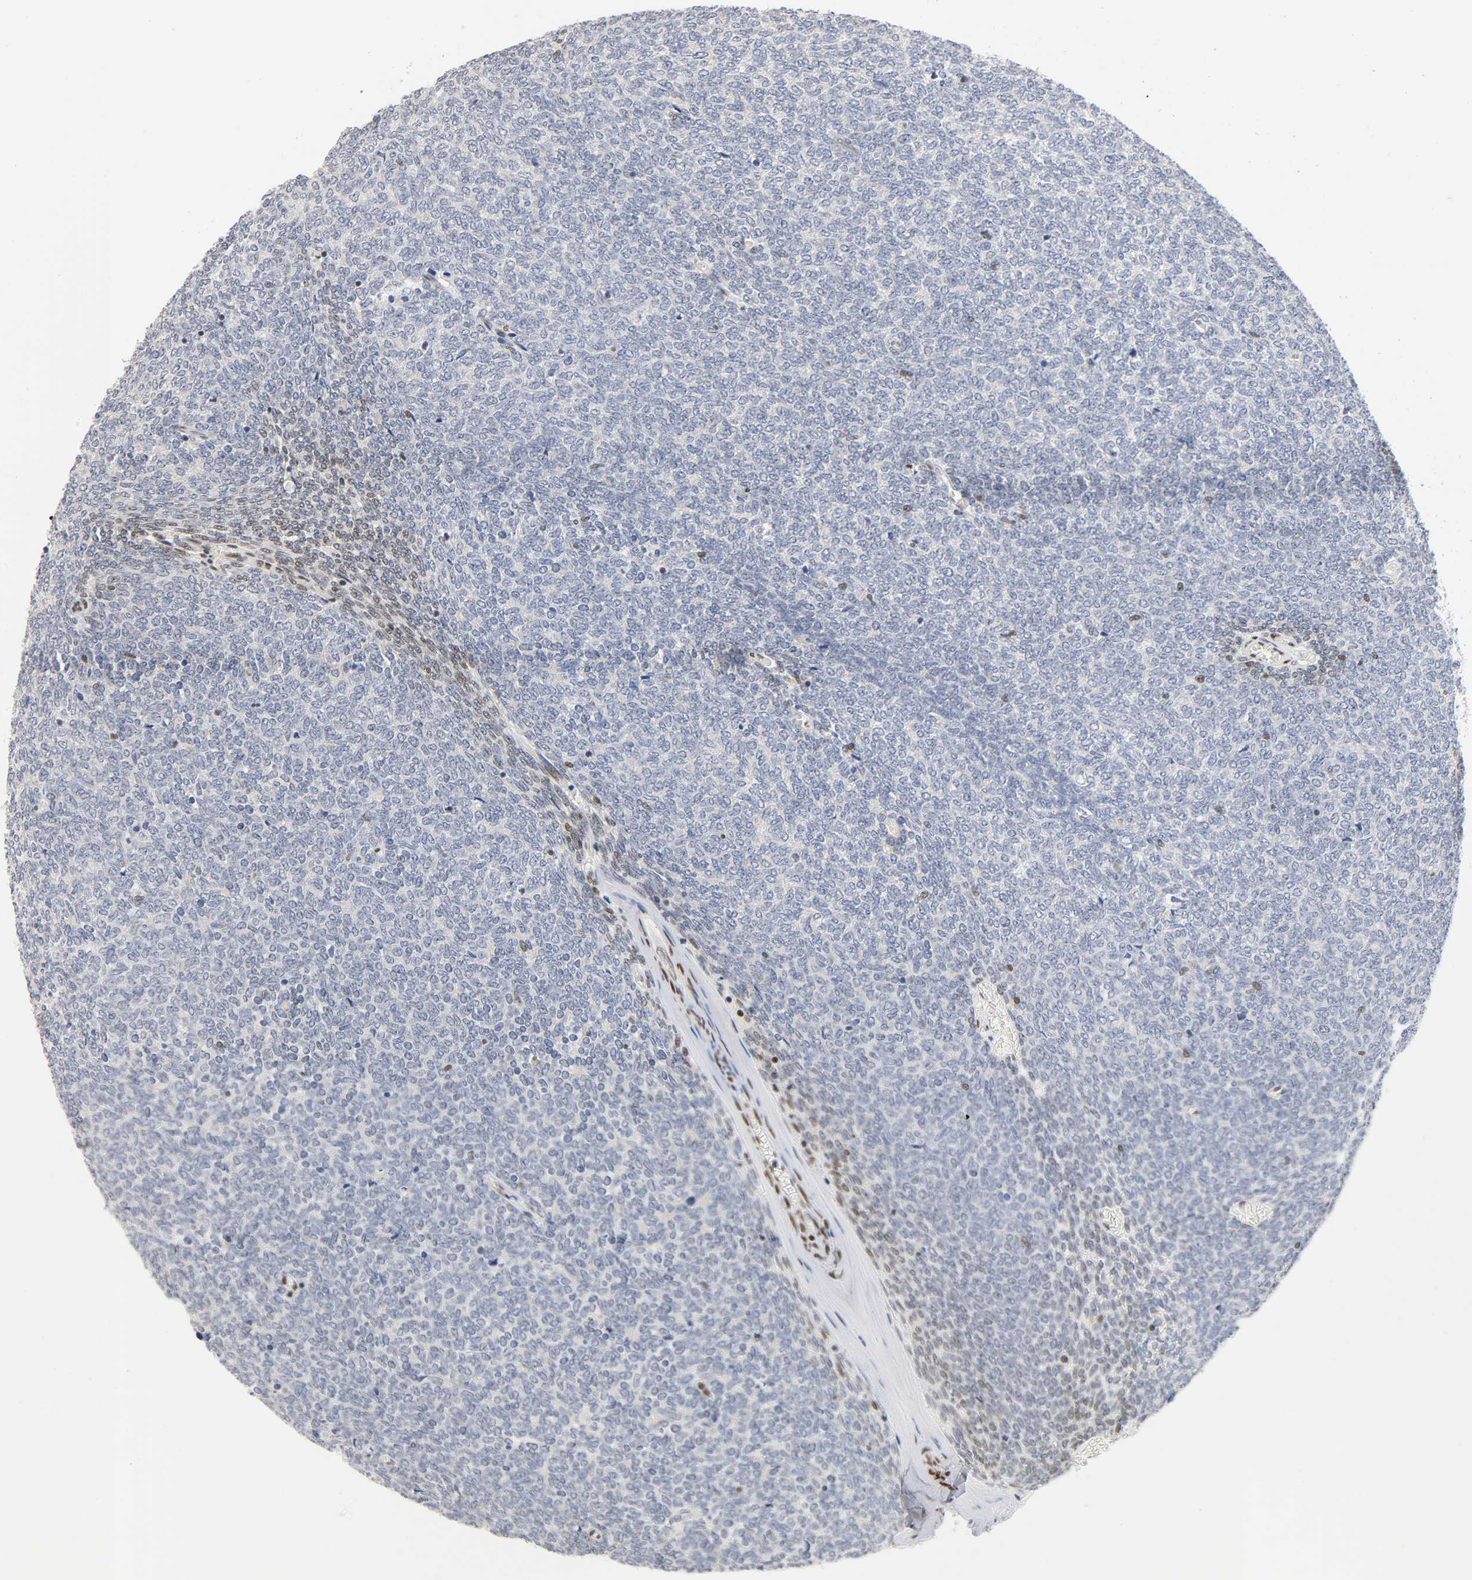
{"staining": {"intensity": "negative", "quantity": "none", "location": "none"}, "tissue": "renal cancer", "cell_type": "Tumor cells", "image_type": "cancer", "snomed": [{"axis": "morphology", "description": "Neoplasm, malignant, NOS"}, {"axis": "topography", "description": "Kidney"}], "caption": "IHC image of renal cancer stained for a protein (brown), which shows no staining in tumor cells.", "gene": "NR3C1", "patient": {"sex": "male", "age": 28}}